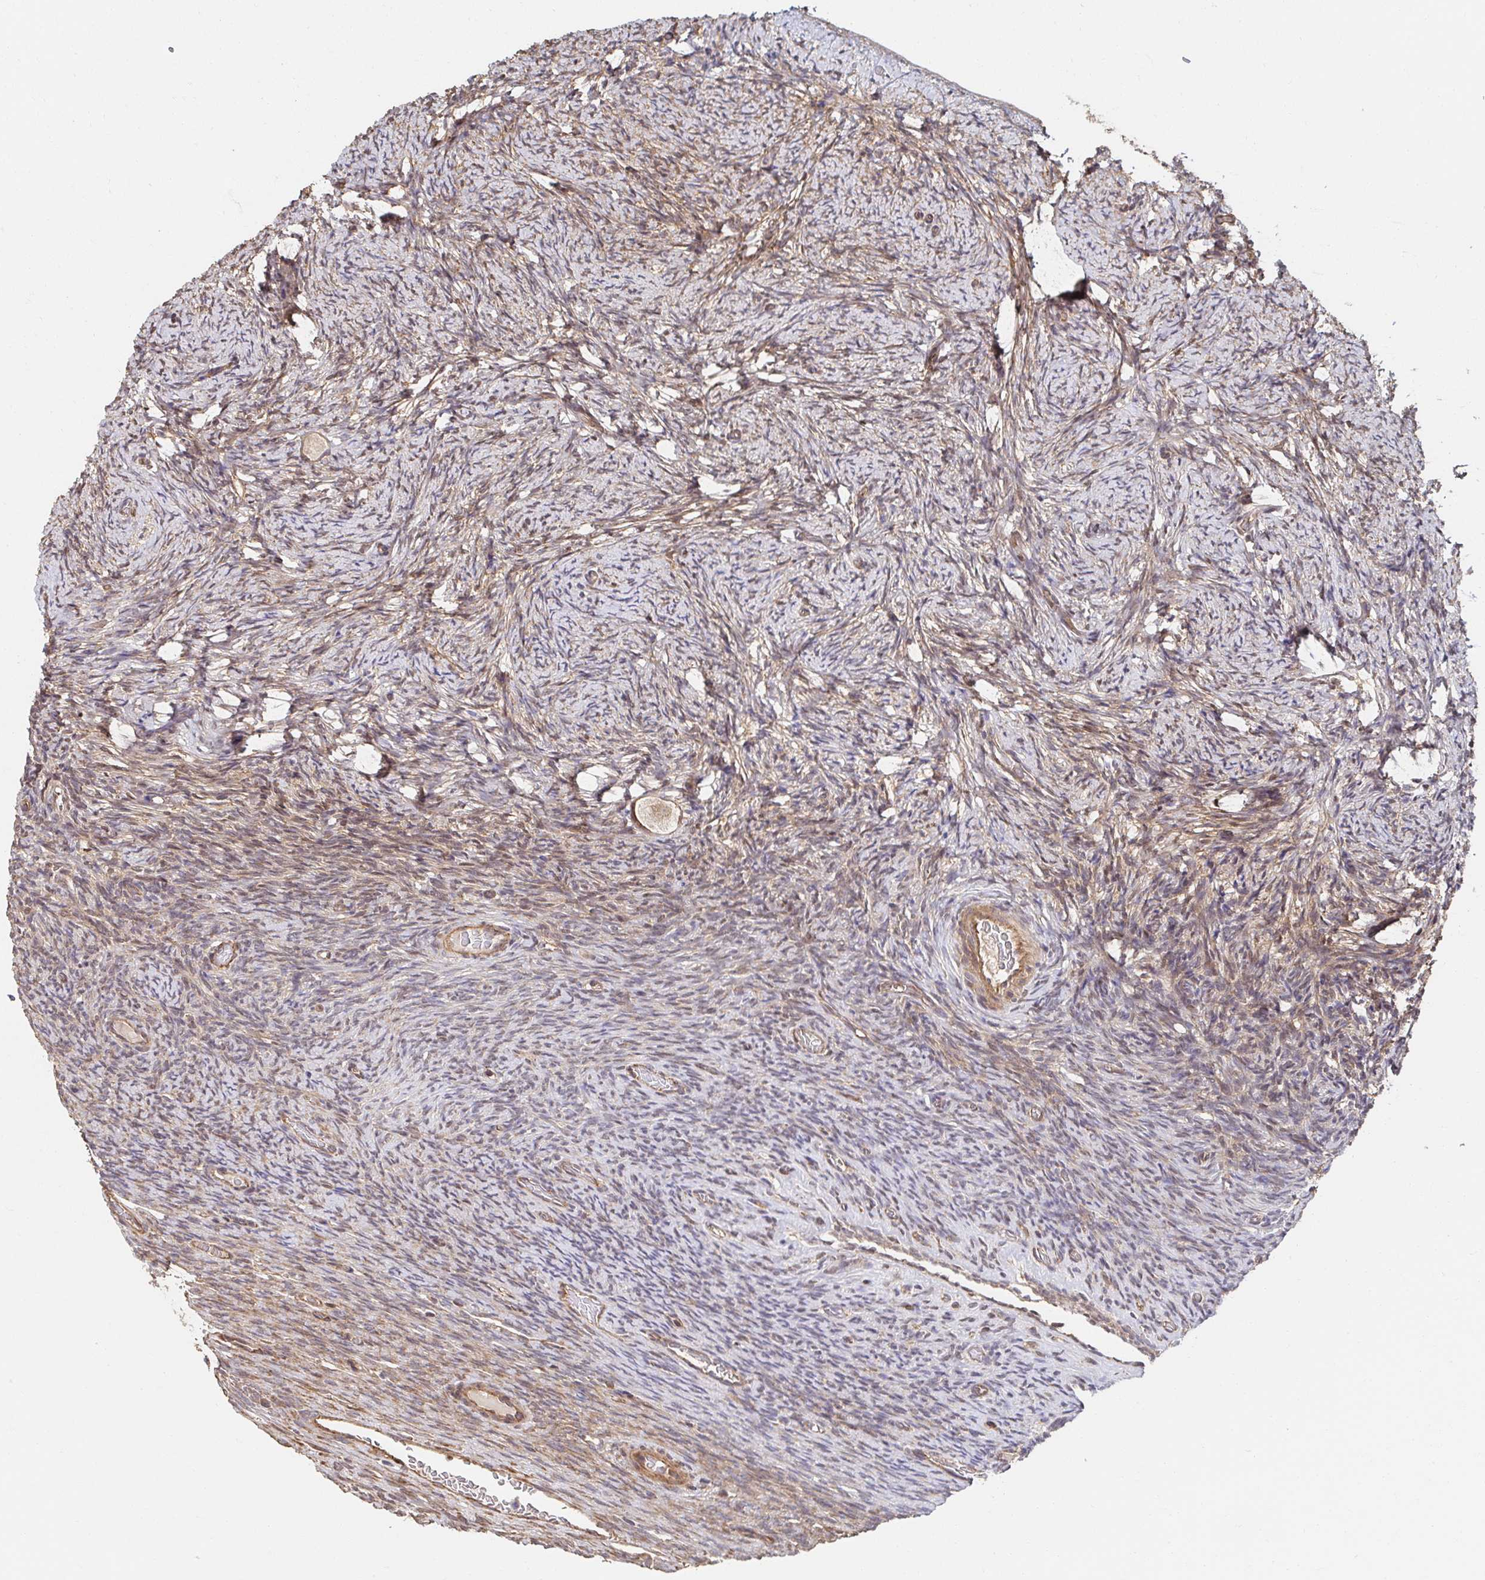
{"staining": {"intensity": "weak", "quantity": ">75%", "location": "cytoplasmic/membranous"}, "tissue": "ovary", "cell_type": "Follicle cells", "image_type": "normal", "snomed": [{"axis": "morphology", "description": "Normal tissue, NOS"}, {"axis": "topography", "description": "Ovary"}], "caption": "A brown stain highlights weak cytoplasmic/membranous positivity of a protein in follicle cells of normal ovary. The protein of interest is stained brown, and the nuclei are stained in blue (DAB (3,3'-diaminobenzidine) IHC with brightfield microscopy, high magnification).", "gene": "APBB1", "patient": {"sex": "female", "age": 34}}